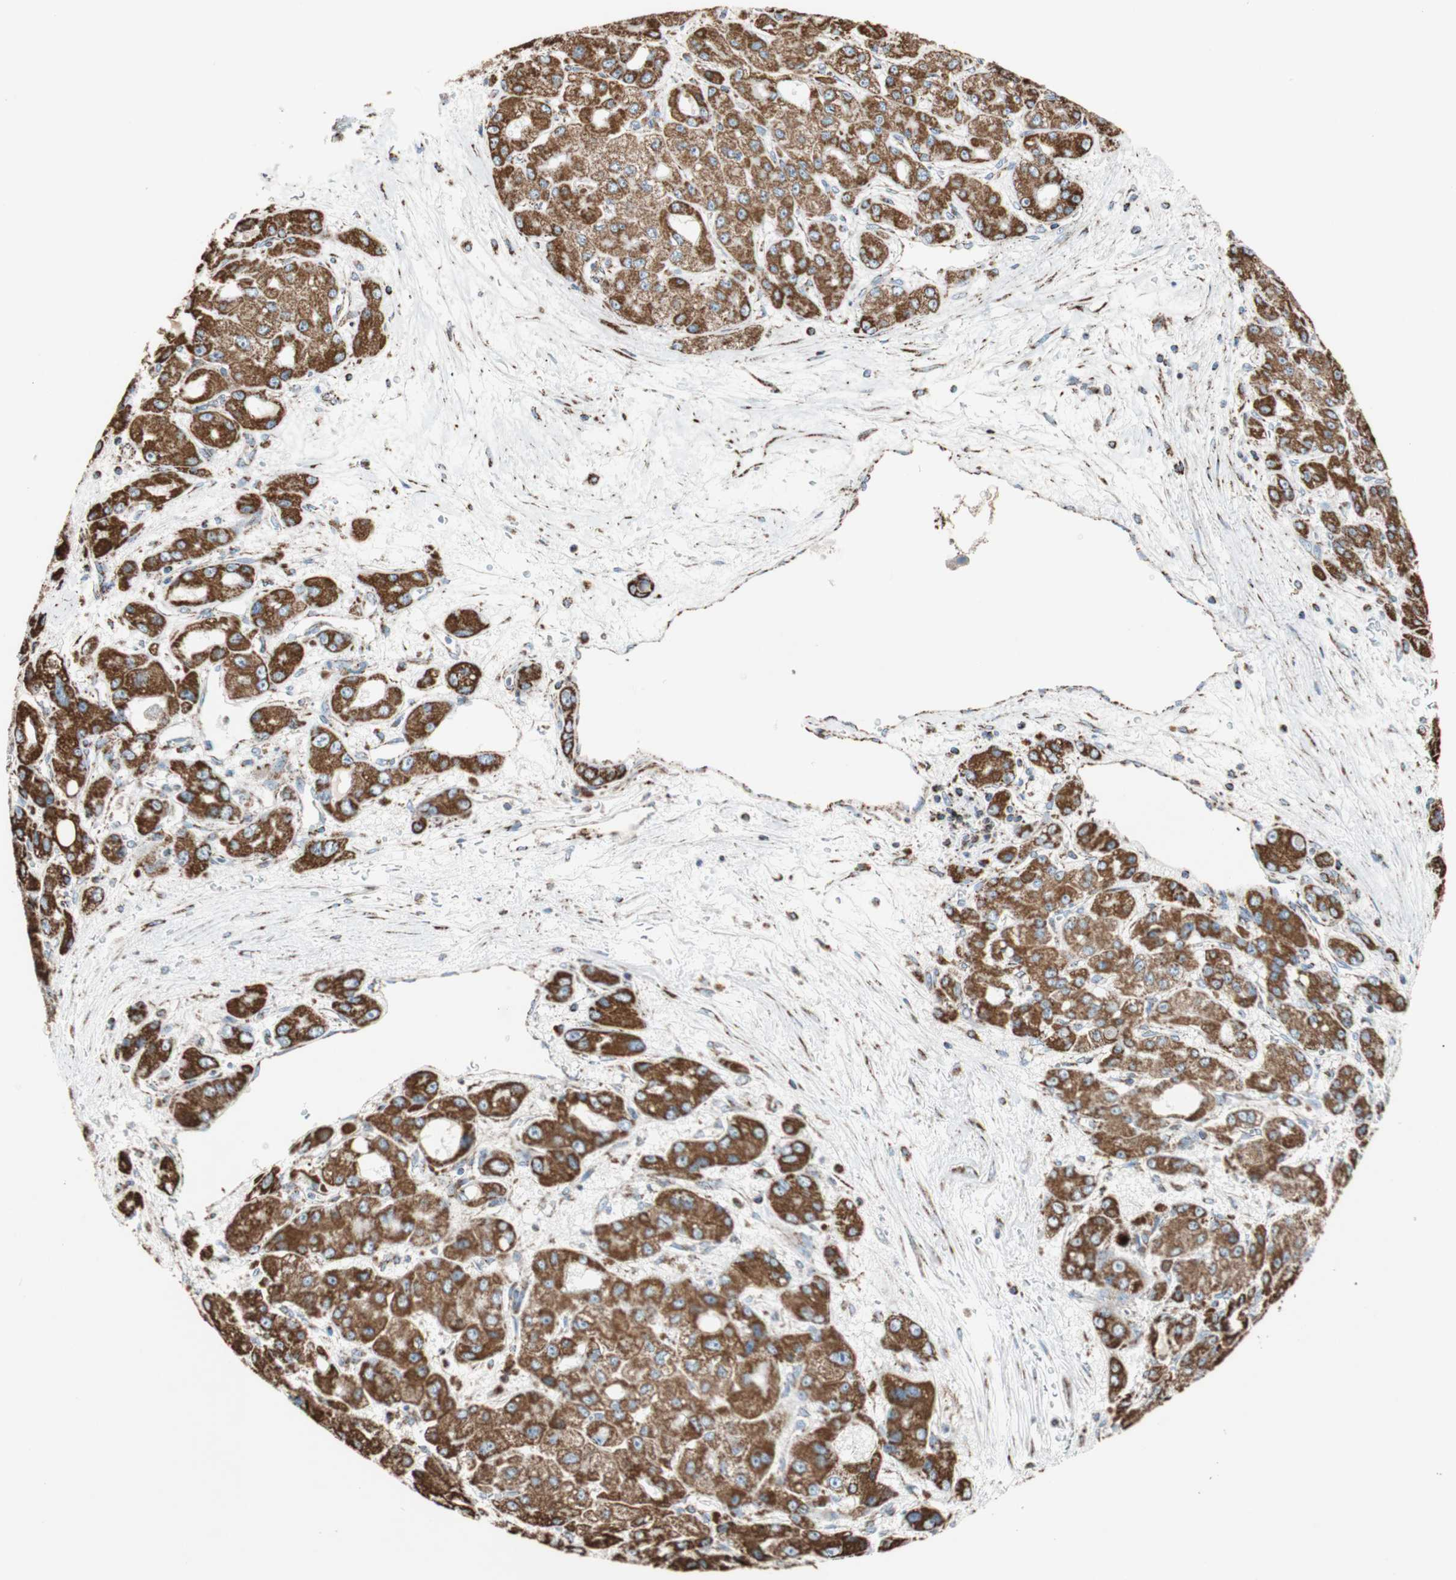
{"staining": {"intensity": "strong", "quantity": ">75%", "location": "cytoplasmic/membranous"}, "tissue": "liver cancer", "cell_type": "Tumor cells", "image_type": "cancer", "snomed": [{"axis": "morphology", "description": "Carcinoma, Hepatocellular, NOS"}, {"axis": "topography", "description": "Liver"}], "caption": "Immunohistochemistry (IHC) of human hepatocellular carcinoma (liver) exhibits high levels of strong cytoplasmic/membranous expression in about >75% of tumor cells.", "gene": "PCSK4", "patient": {"sex": "male", "age": 55}}